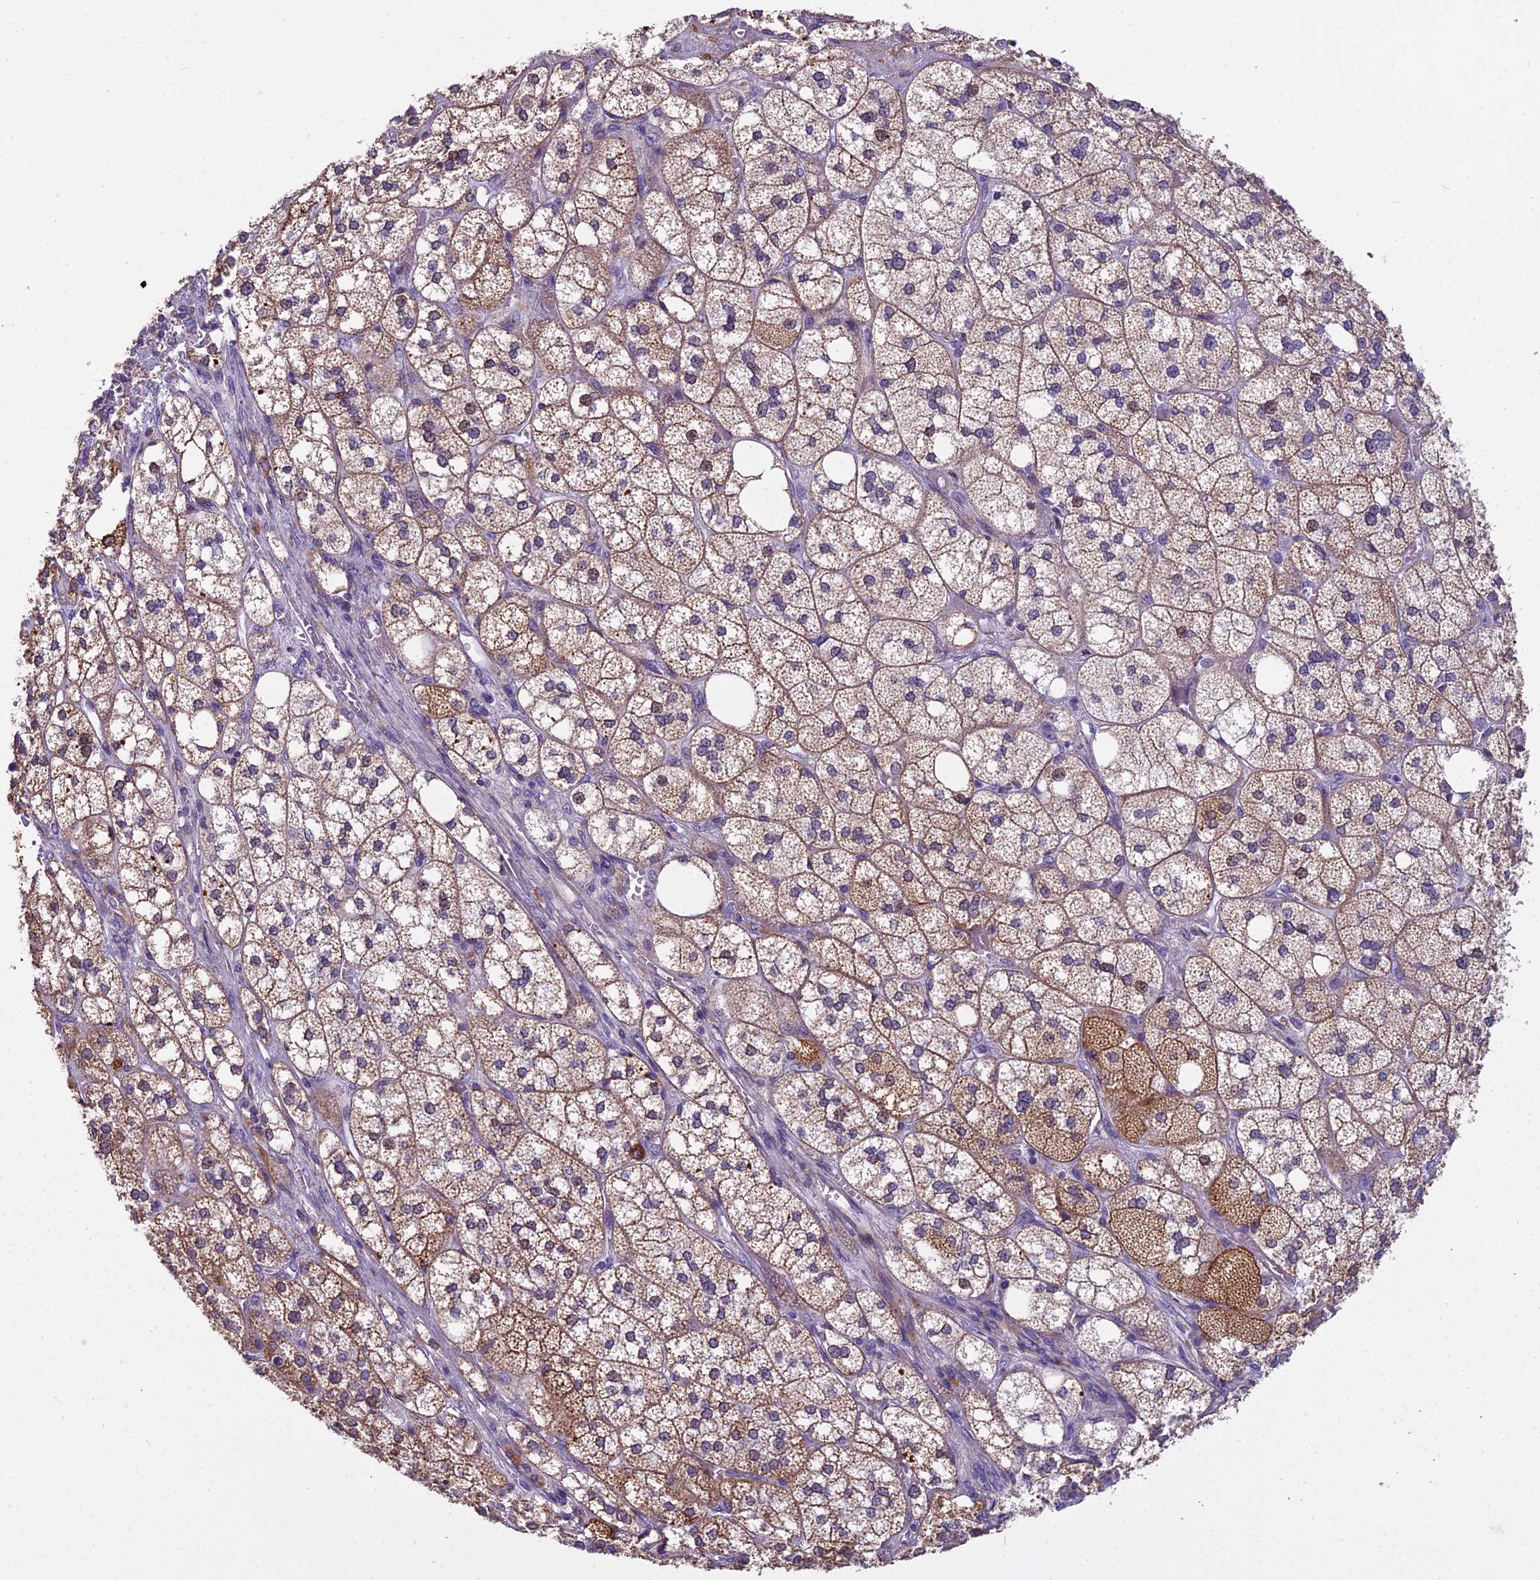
{"staining": {"intensity": "strong", "quantity": "25%-75%", "location": "cytoplasmic/membranous"}, "tissue": "adrenal gland", "cell_type": "Glandular cells", "image_type": "normal", "snomed": [{"axis": "morphology", "description": "Normal tissue, NOS"}, {"axis": "topography", "description": "Adrenal gland"}], "caption": "The image demonstrates a brown stain indicating the presence of a protein in the cytoplasmic/membranous of glandular cells in adrenal gland. The protein of interest is shown in brown color, while the nuclei are stained blue.", "gene": "DUS2", "patient": {"sex": "male", "age": 61}}